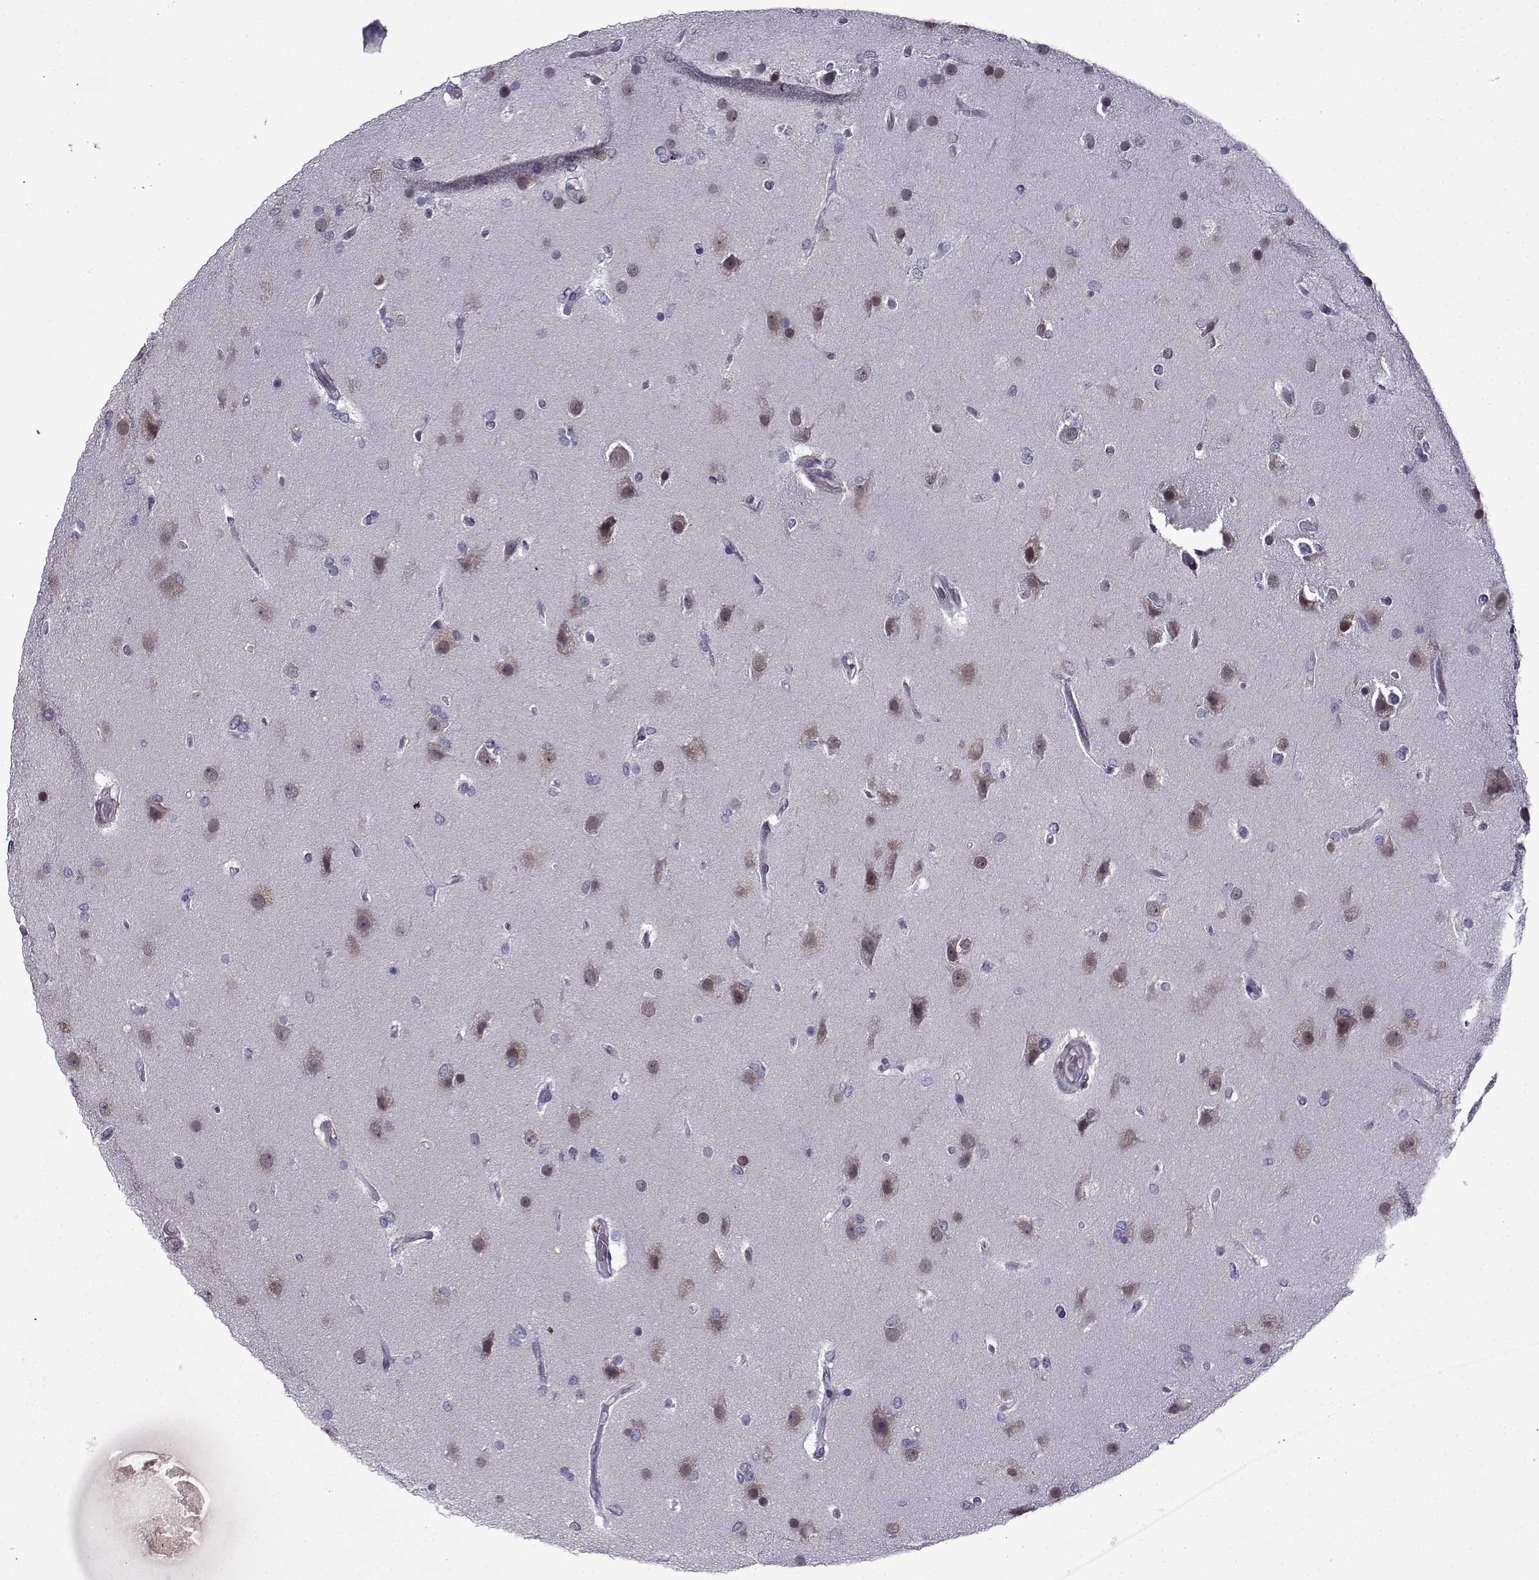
{"staining": {"intensity": "negative", "quantity": "none", "location": "none"}, "tissue": "glioma", "cell_type": "Tumor cells", "image_type": "cancer", "snomed": [{"axis": "morphology", "description": "Glioma, malignant, High grade"}, {"axis": "topography", "description": "Brain"}], "caption": "The micrograph displays no significant expression in tumor cells of glioma.", "gene": "RBM24", "patient": {"sex": "female", "age": 61}}